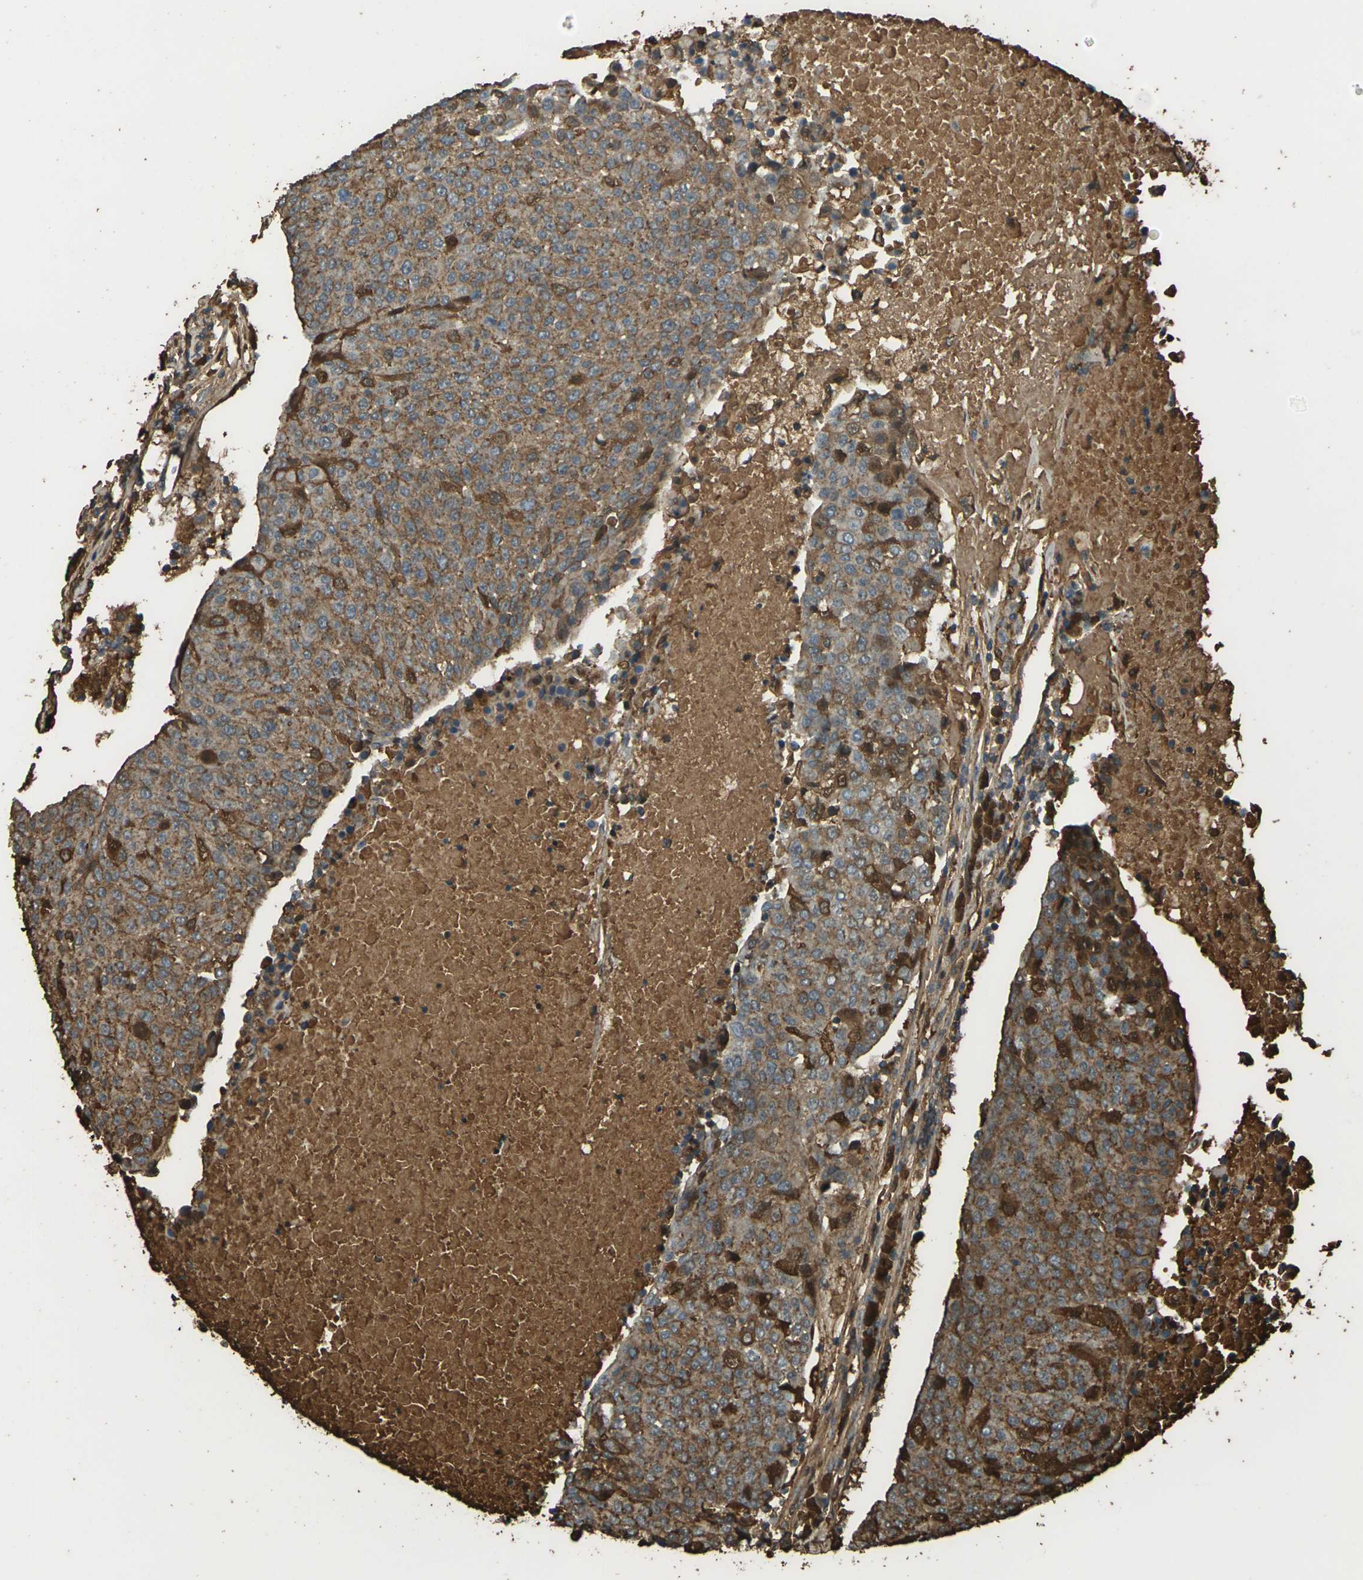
{"staining": {"intensity": "strong", "quantity": "25%-75%", "location": "cytoplasmic/membranous,nuclear"}, "tissue": "urothelial cancer", "cell_type": "Tumor cells", "image_type": "cancer", "snomed": [{"axis": "morphology", "description": "Urothelial carcinoma, High grade"}, {"axis": "topography", "description": "Urinary bladder"}], "caption": "Immunohistochemistry (DAB) staining of urothelial cancer displays strong cytoplasmic/membranous and nuclear protein staining in approximately 25%-75% of tumor cells. The staining is performed using DAB brown chromogen to label protein expression. The nuclei are counter-stained blue using hematoxylin.", "gene": "CYP1B1", "patient": {"sex": "female", "age": 85}}